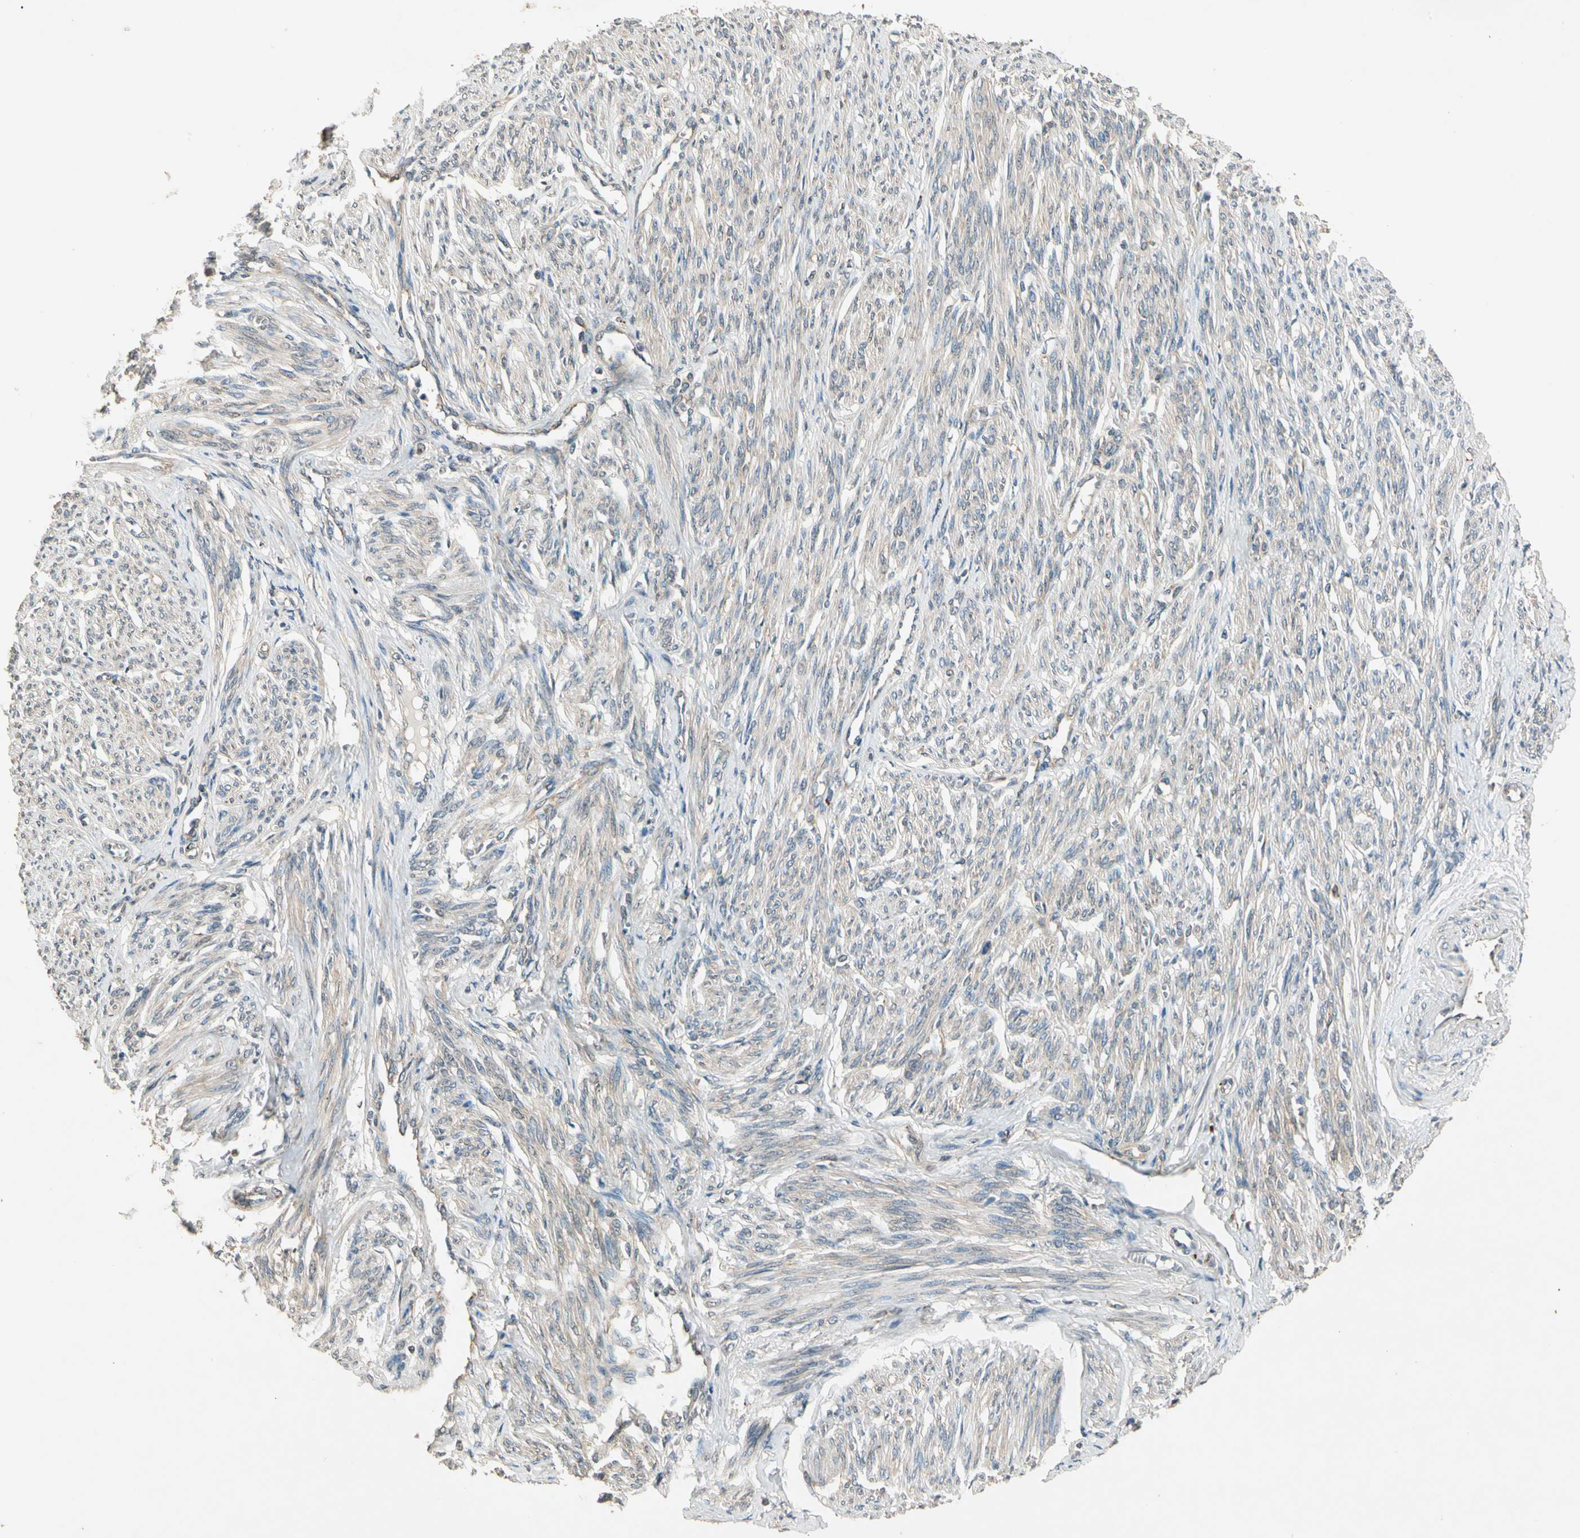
{"staining": {"intensity": "negative", "quantity": "none", "location": "none"}, "tissue": "smooth muscle", "cell_type": "Smooth muscle cells", "image_type": "normal", "snomed": [{"axis": "morphology", "description": "Normal tissue, NOS"}, {"axis": "topography", "description": "Smooth muscle"}, {"axis": "topography", "description": "Cervix"}], "caption": "This is an immunohistochemistry (IHC) image of benign smooth muscle. There is no expression in smooth muscle cells.", "gene": "ROCK2", "patient": {"sex": "female", "age": 70}}